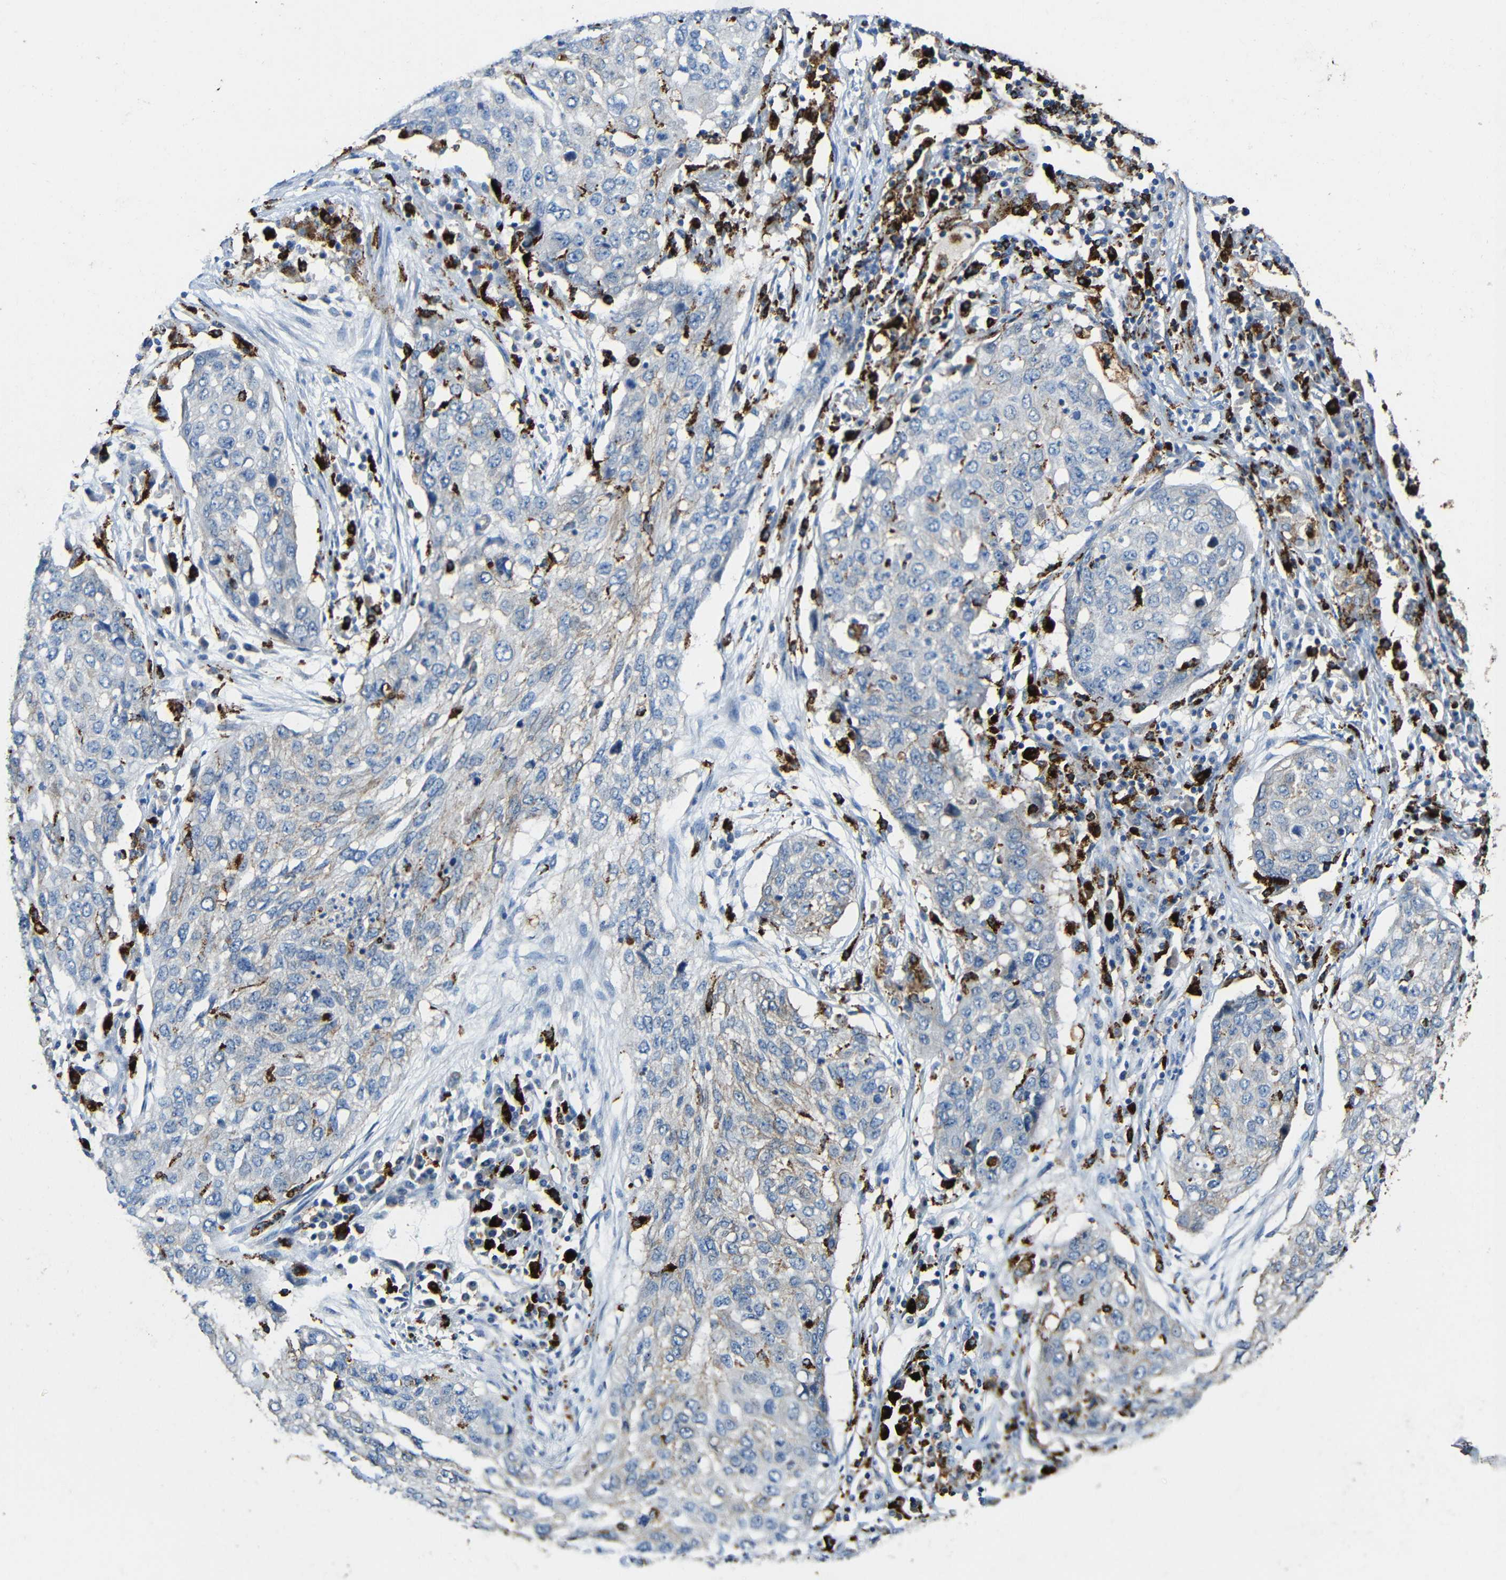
{"staining": {"intensity": "weak", "quantity": "<25%", "location": "cytoplasmic/membranous"}, "tissue": "lung cancer", "cell_type": "Tumor cells", "image_type": "cancer", "snomed": [{"axis": "morphology", "description": "Squamous cell carcinoma, NOS"}, {"axis": "topography", "description": "Lung"}], "caption": "High power microscopy photomicrograph of an IHC histopathology image of lung cancer, revealing no significant staining in tumor cells.", "gene": "HLA-DMA", "patient": {"sex": "female", "age": 63}}